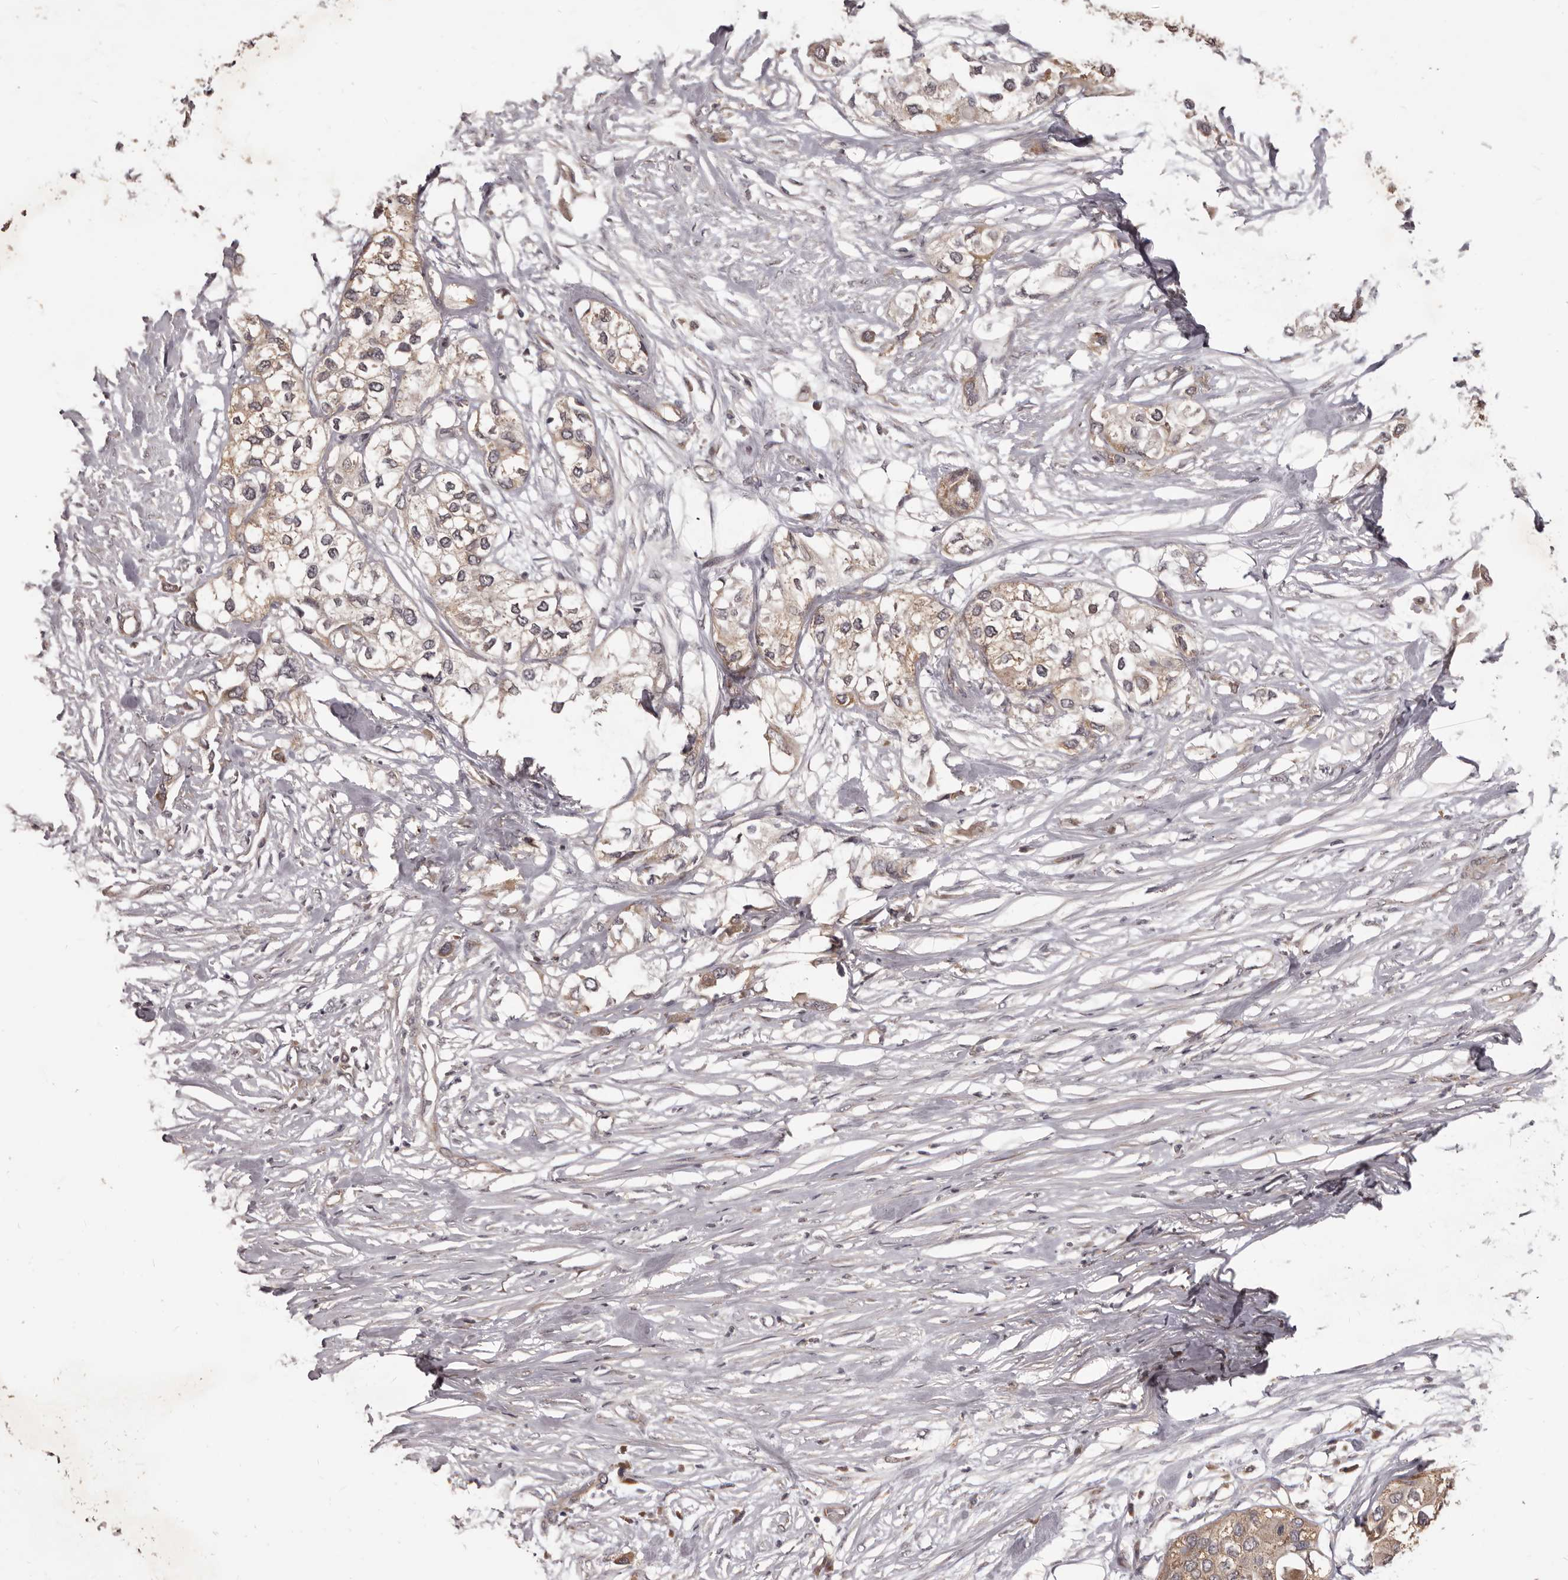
{"staining": {"intensity": "weak", "quantity": "<25%", "location": "cytoplasmic/membranous"}, "tissue": "urothelial cancer", "cell_type": "Tumor cells", "image_type": "cancer", "snomed": [{"axis": "morphology", "description": "Urothelial carcinoma, High grade"}, {"axis": "topography", "description": "Urinary bladder"}], "caption": "Urothelial cancer was stained to show a protein in brown. There is no significant positivity in tumor cells.", "gene": "MTO1", "patient": {"sex": "male", "age": 64}}